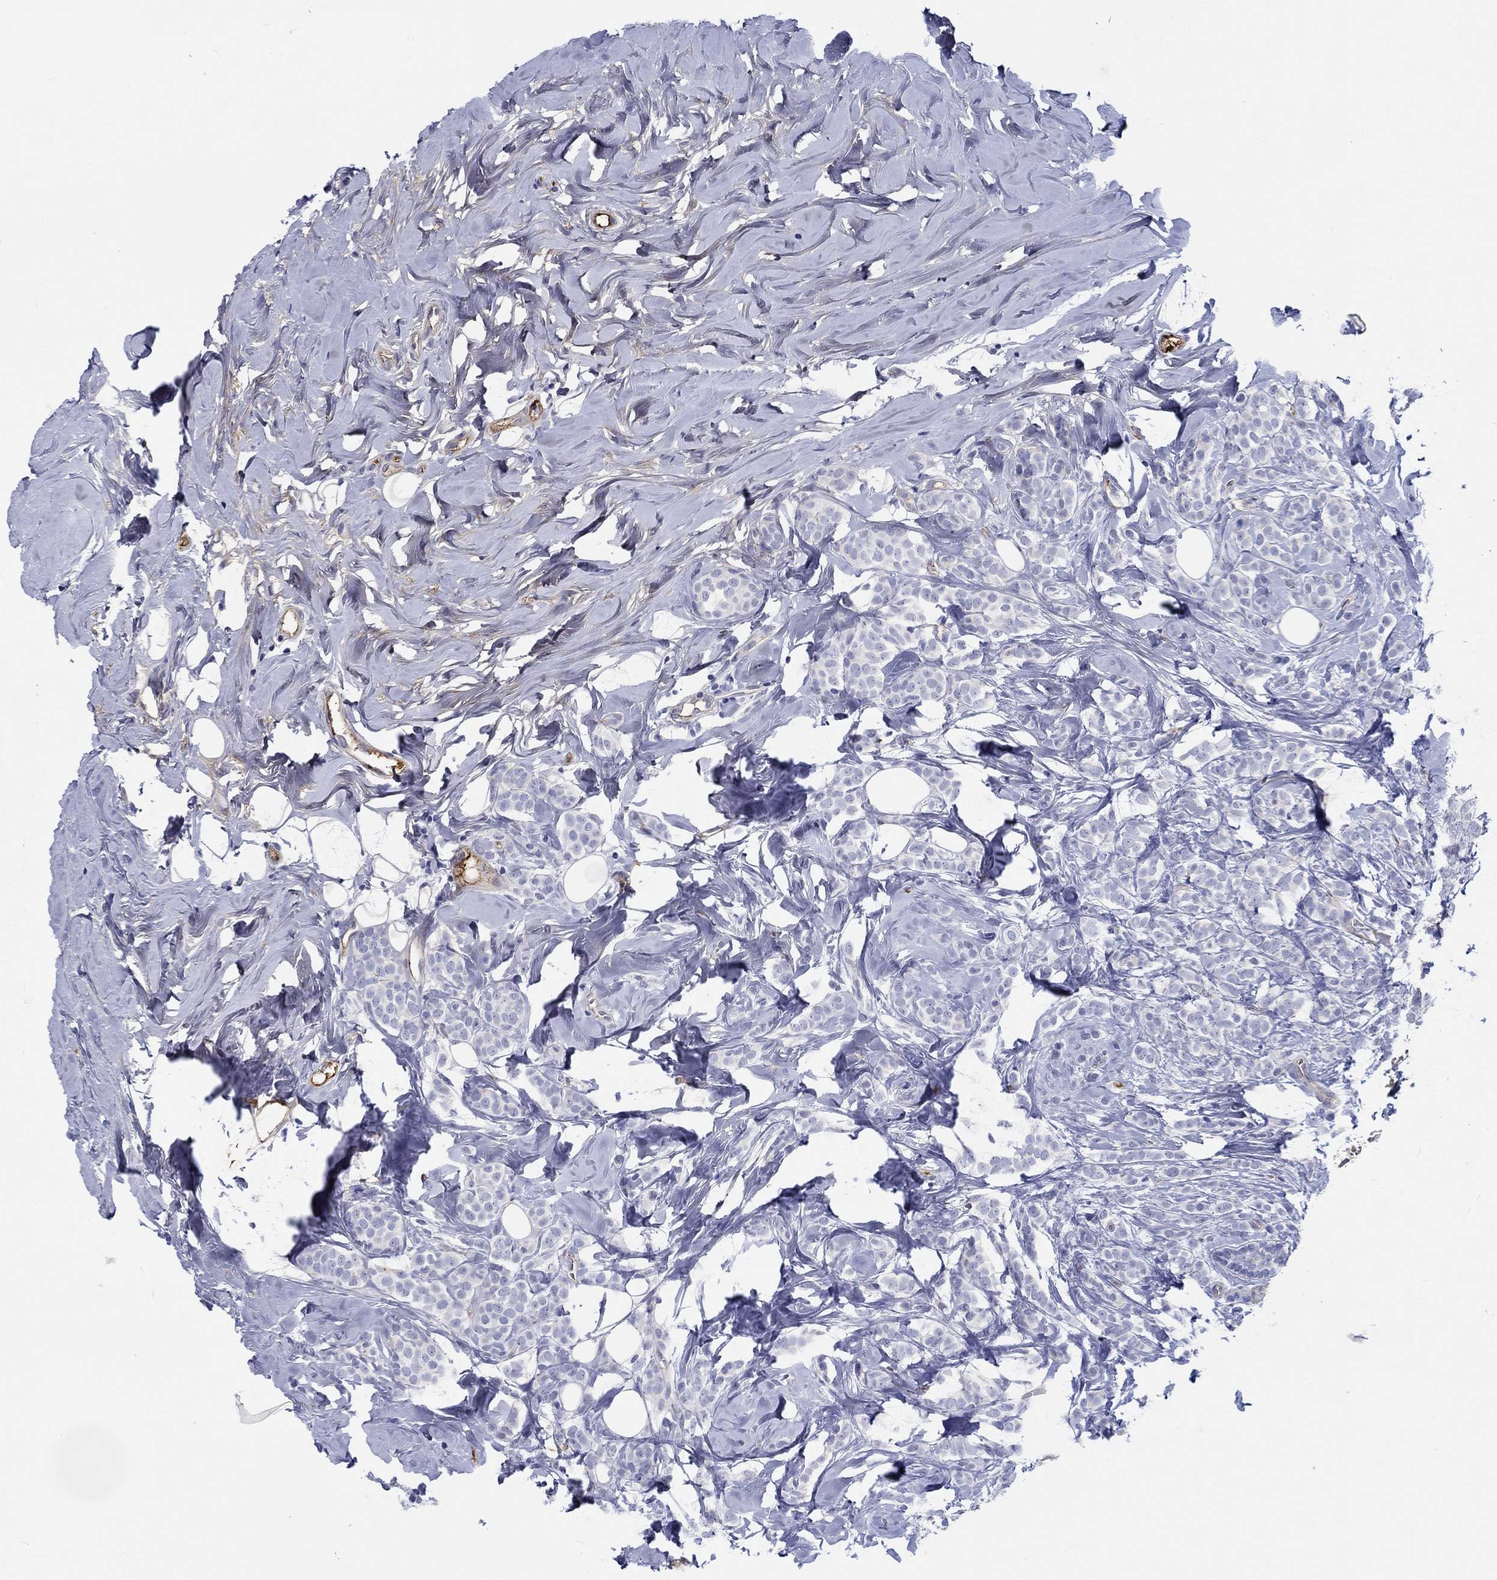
{"staining": {"intensity": "negative", "quantity": "none", "location": "none"}, "tissue": "breast cancer", "cell_type": "Tumor cells", "image_type": "cancer", "snomed": [{"axis": "morphology", "description": "Lobular carcinoma"}, {"axis": "topography", "description": "Breast"}], "caption": "DAB (3,3'-diaminobenzidine) immunohistochemical staining of breast cancer (lobular carcinoma) exhibits no significant staining in tumor cells.", "gene": "CDY2B", "patient": {"sex": "female", "age": 49}}